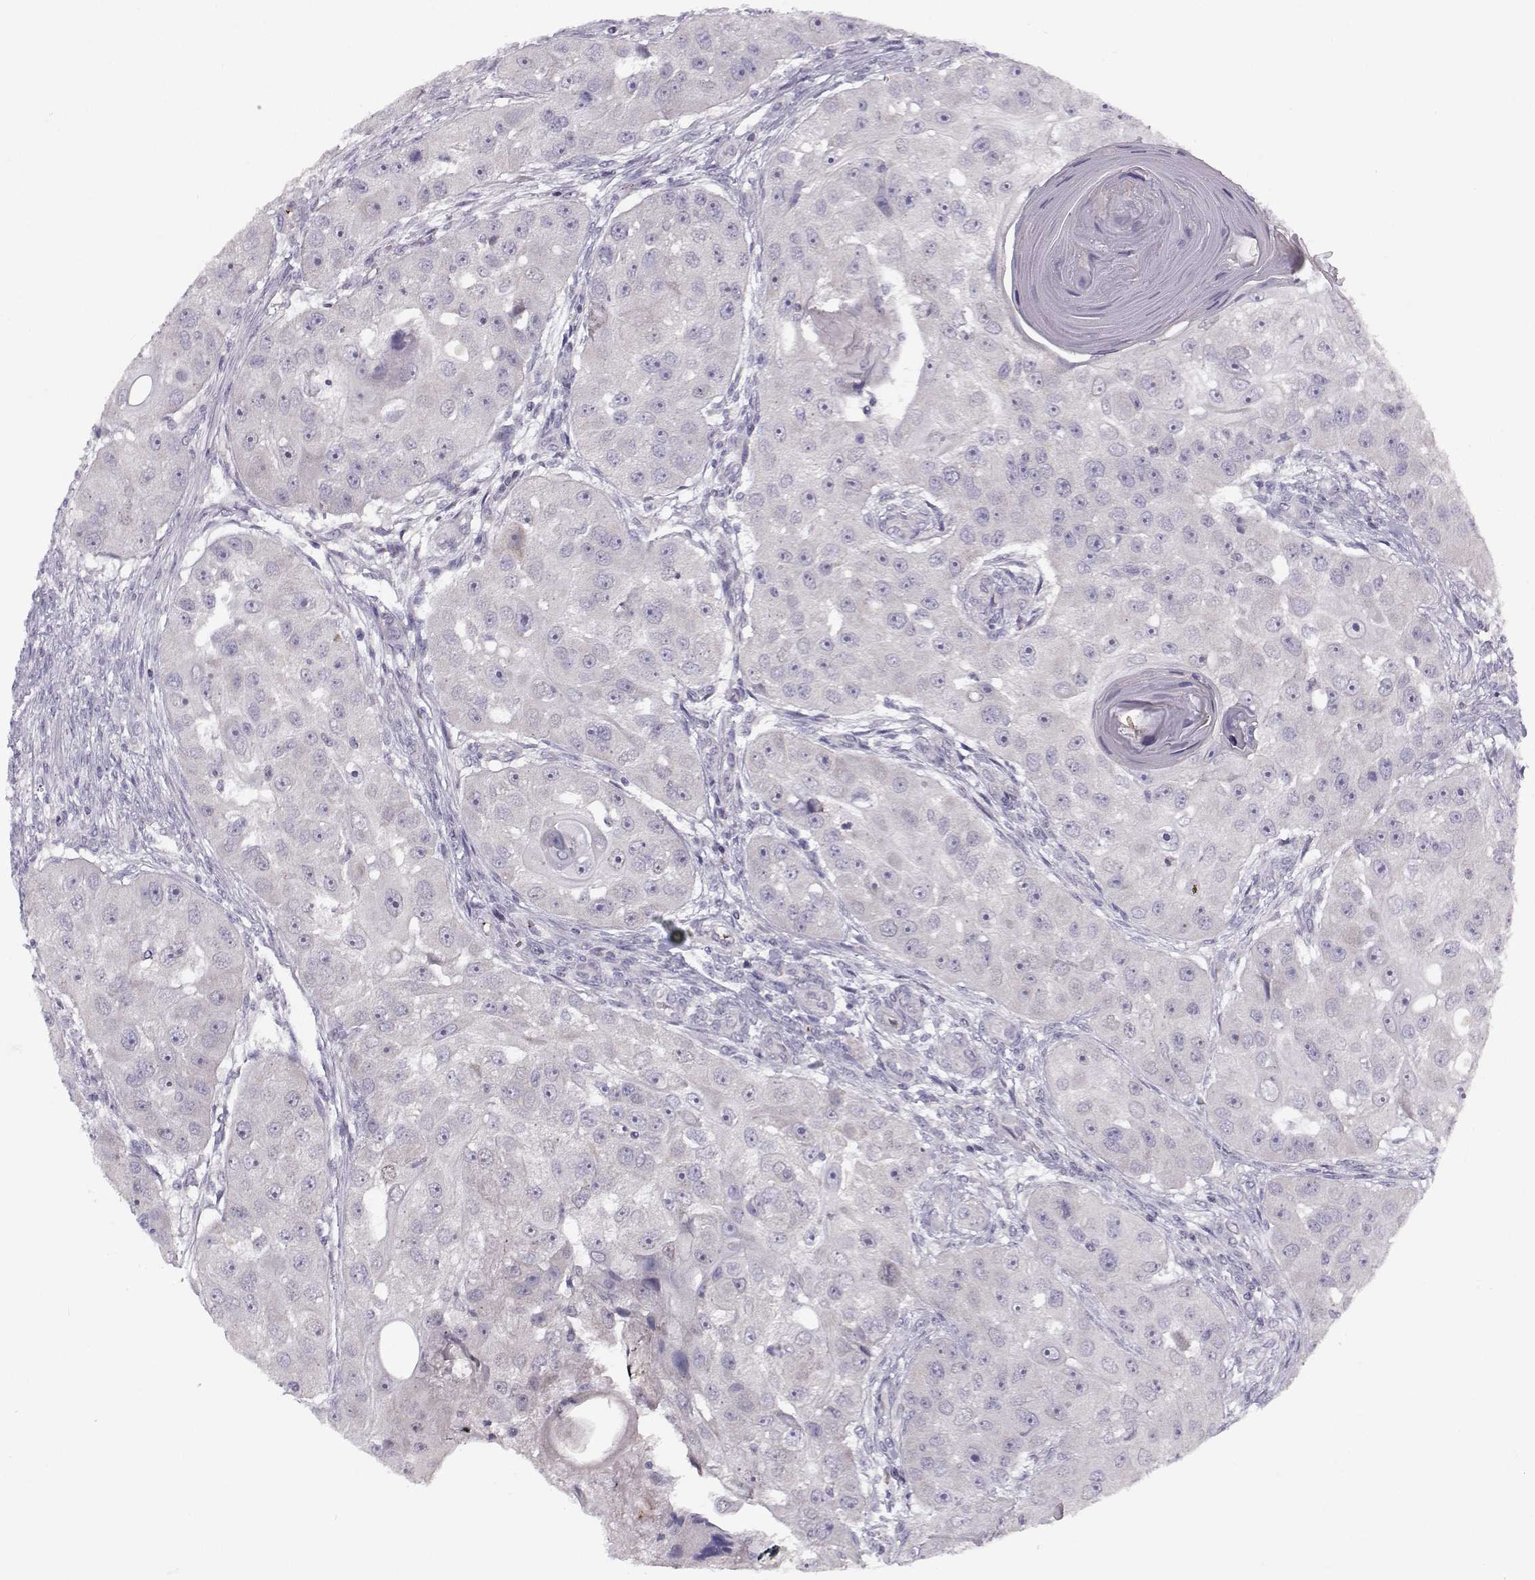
{"staining": {"intensity": "negative", "quantity": "none", "location": "none"}, "tissue": "head and neck cancer", "cell_type": "Tumor cells", "image_type": "cancer", "snomed": [{"axis": "morphology", "description": "Squamous cell carcinoma, NOS"}, {"axis": "topography", "description": "Head-Neck"}], "caption": "IHC photomicrograph of neoplastic tissue: head and neck cancer stained with DAB shows no significant protein expression in tumor cells.", "gene": "KLF17", "patient": {"sex": "male", "age": 51}}